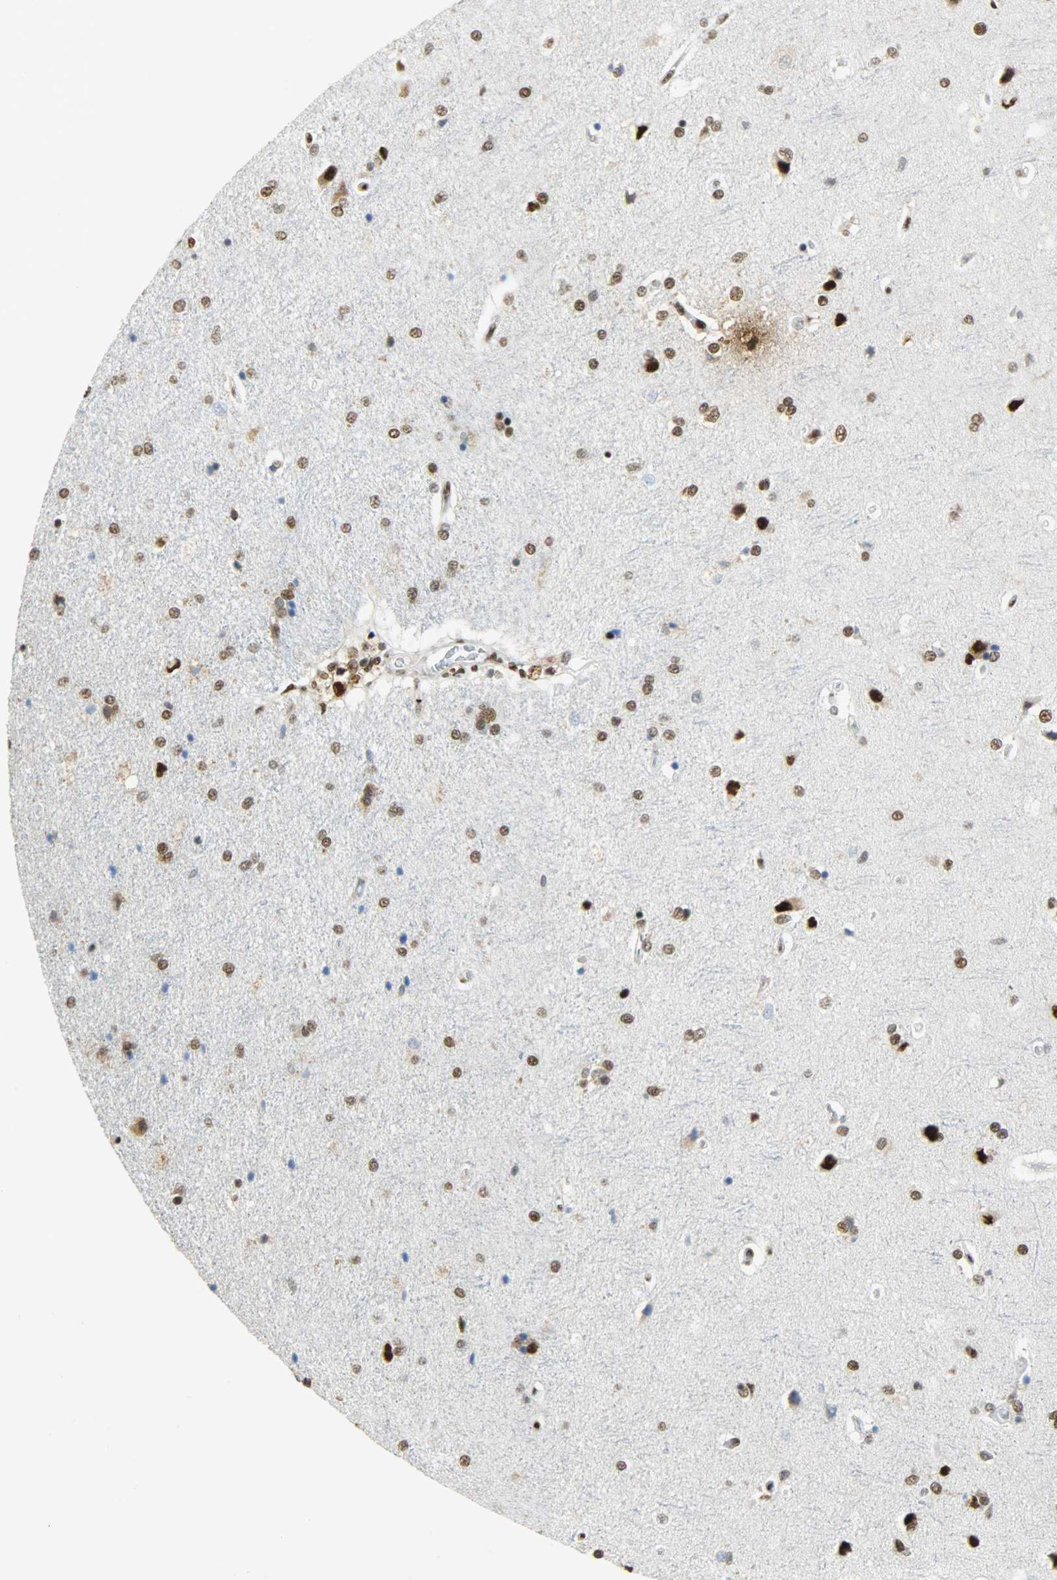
{"staining": {"intensity": "moderate", "quantity": ">75%", "location": "nuclear"}, "tissue": "cerebral cortex", "cell_type": "Endothelial cells", "image_type": "normal", "snomed": [{"axis": "morphology", "description": "Normal tissue, NOS"}, {"axis": "topography", "description": "Cerebral cortex"}], "caption": "Immunohistochemistry staining of unremarkable cerebral cortex, which demonstrates medium levels of moderate nuclear staining in about >75% of endothelial cells indicating moderate nuclear protein staining. The staining was performed using DAB (3,3'-diaminobenzidine) (brown) for protein detection and nuclei were counterstained in hematoxylin (blue).", "gene": "SSB", "patient": {"sex": "male", "age": 62}}